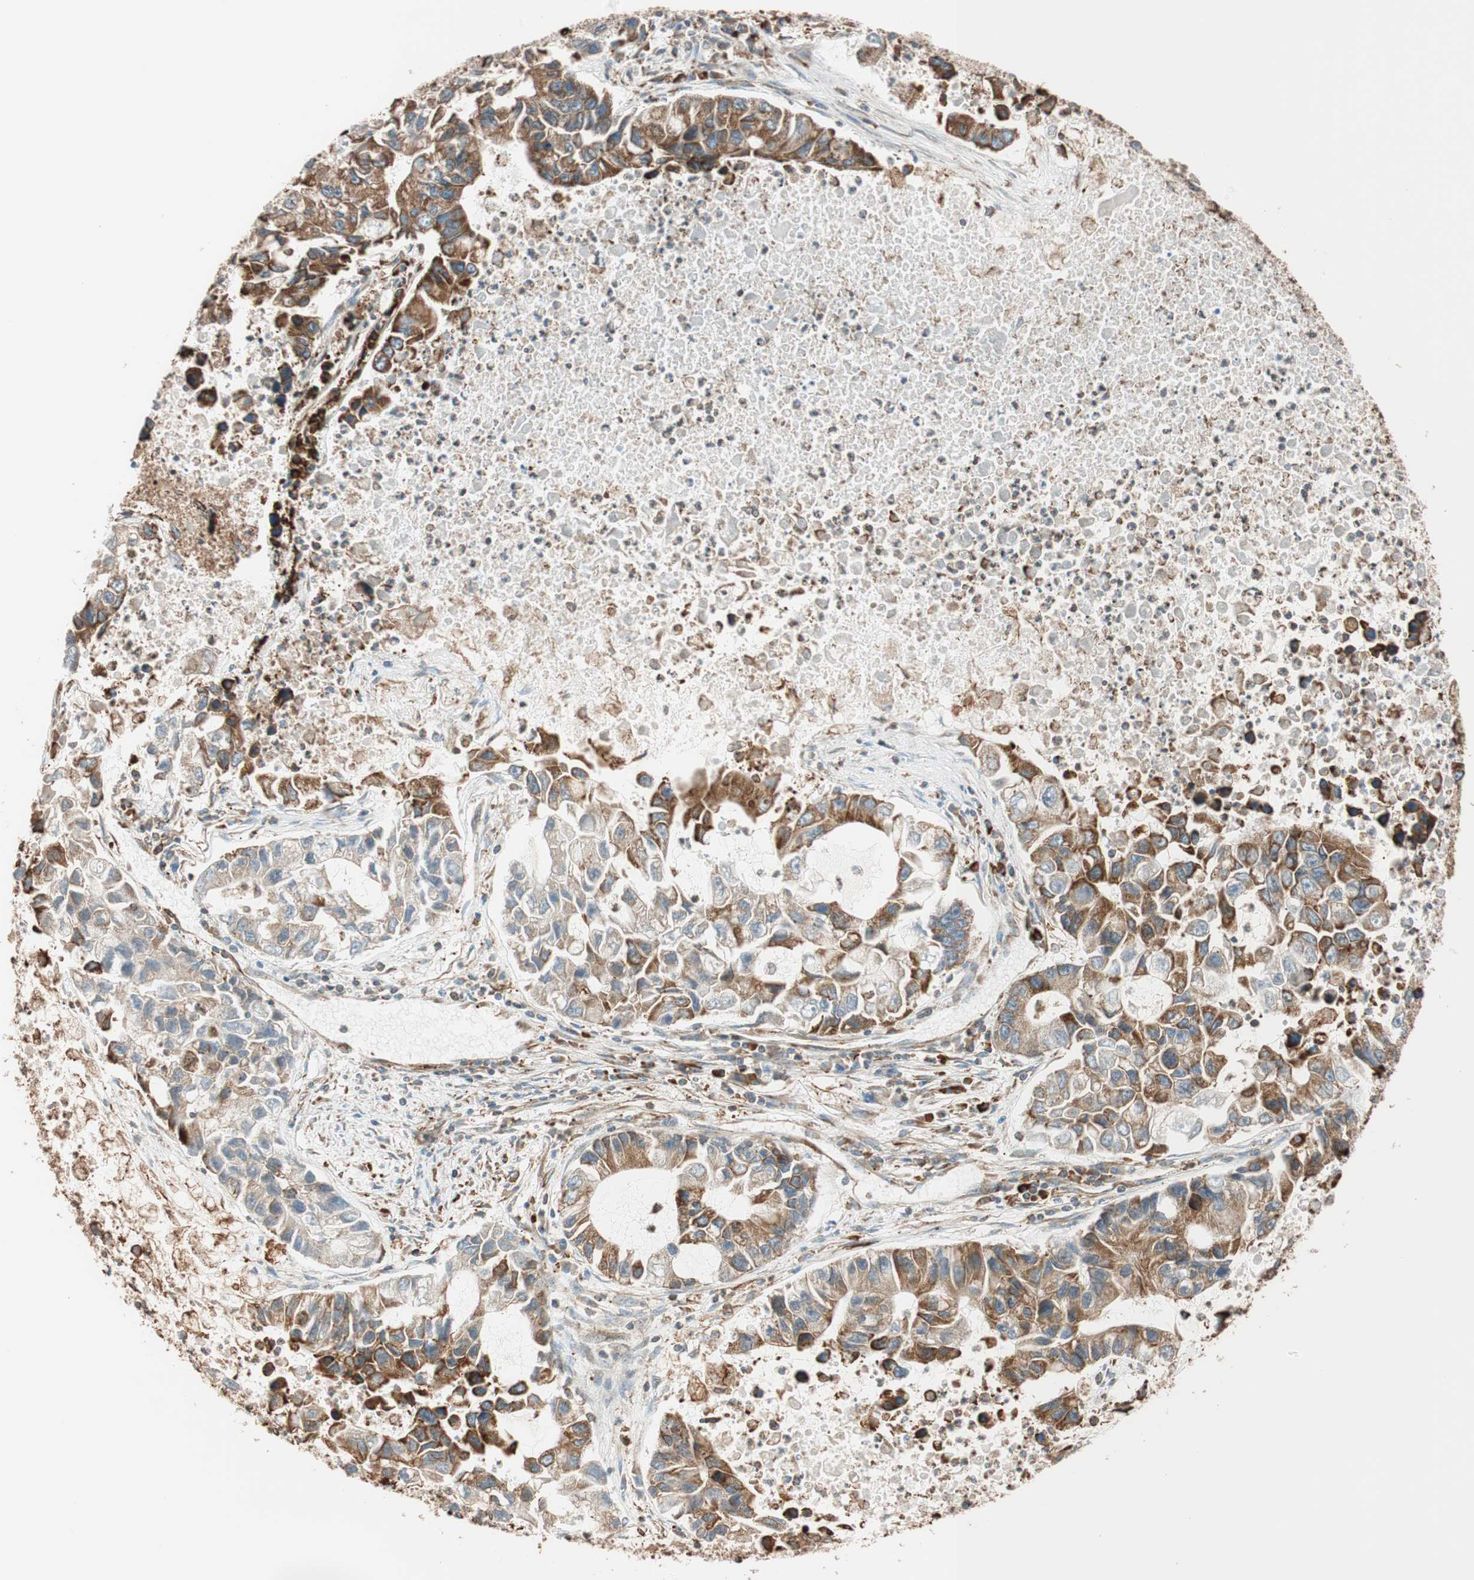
{"staining": {"intensity": "moderate", "quantity": "25%-75%", "location": "cytoplasmic/membranous"}, "tissue": "lung cancer", "cell_type": "Tumor cells", "image_type": "cancer", "snomed": [{"axis": "morphology", "description": "Adenocarcinoma, NOS"}, {"axis": "topography", "description": "Lung"}], "caption": "Tumor cells reveal medium levels of moderate cytoplasmic/membranous positivity in approximately 25%-75% of cells in lung cancer. The staining was performed using DAB to visualize the protein expression in brown, while the nuclei were stained in blue with hematoxylin (Magnification: 20x).", "gene": "PRKCSH", "patient": {"sex": "female", "age": 51}}